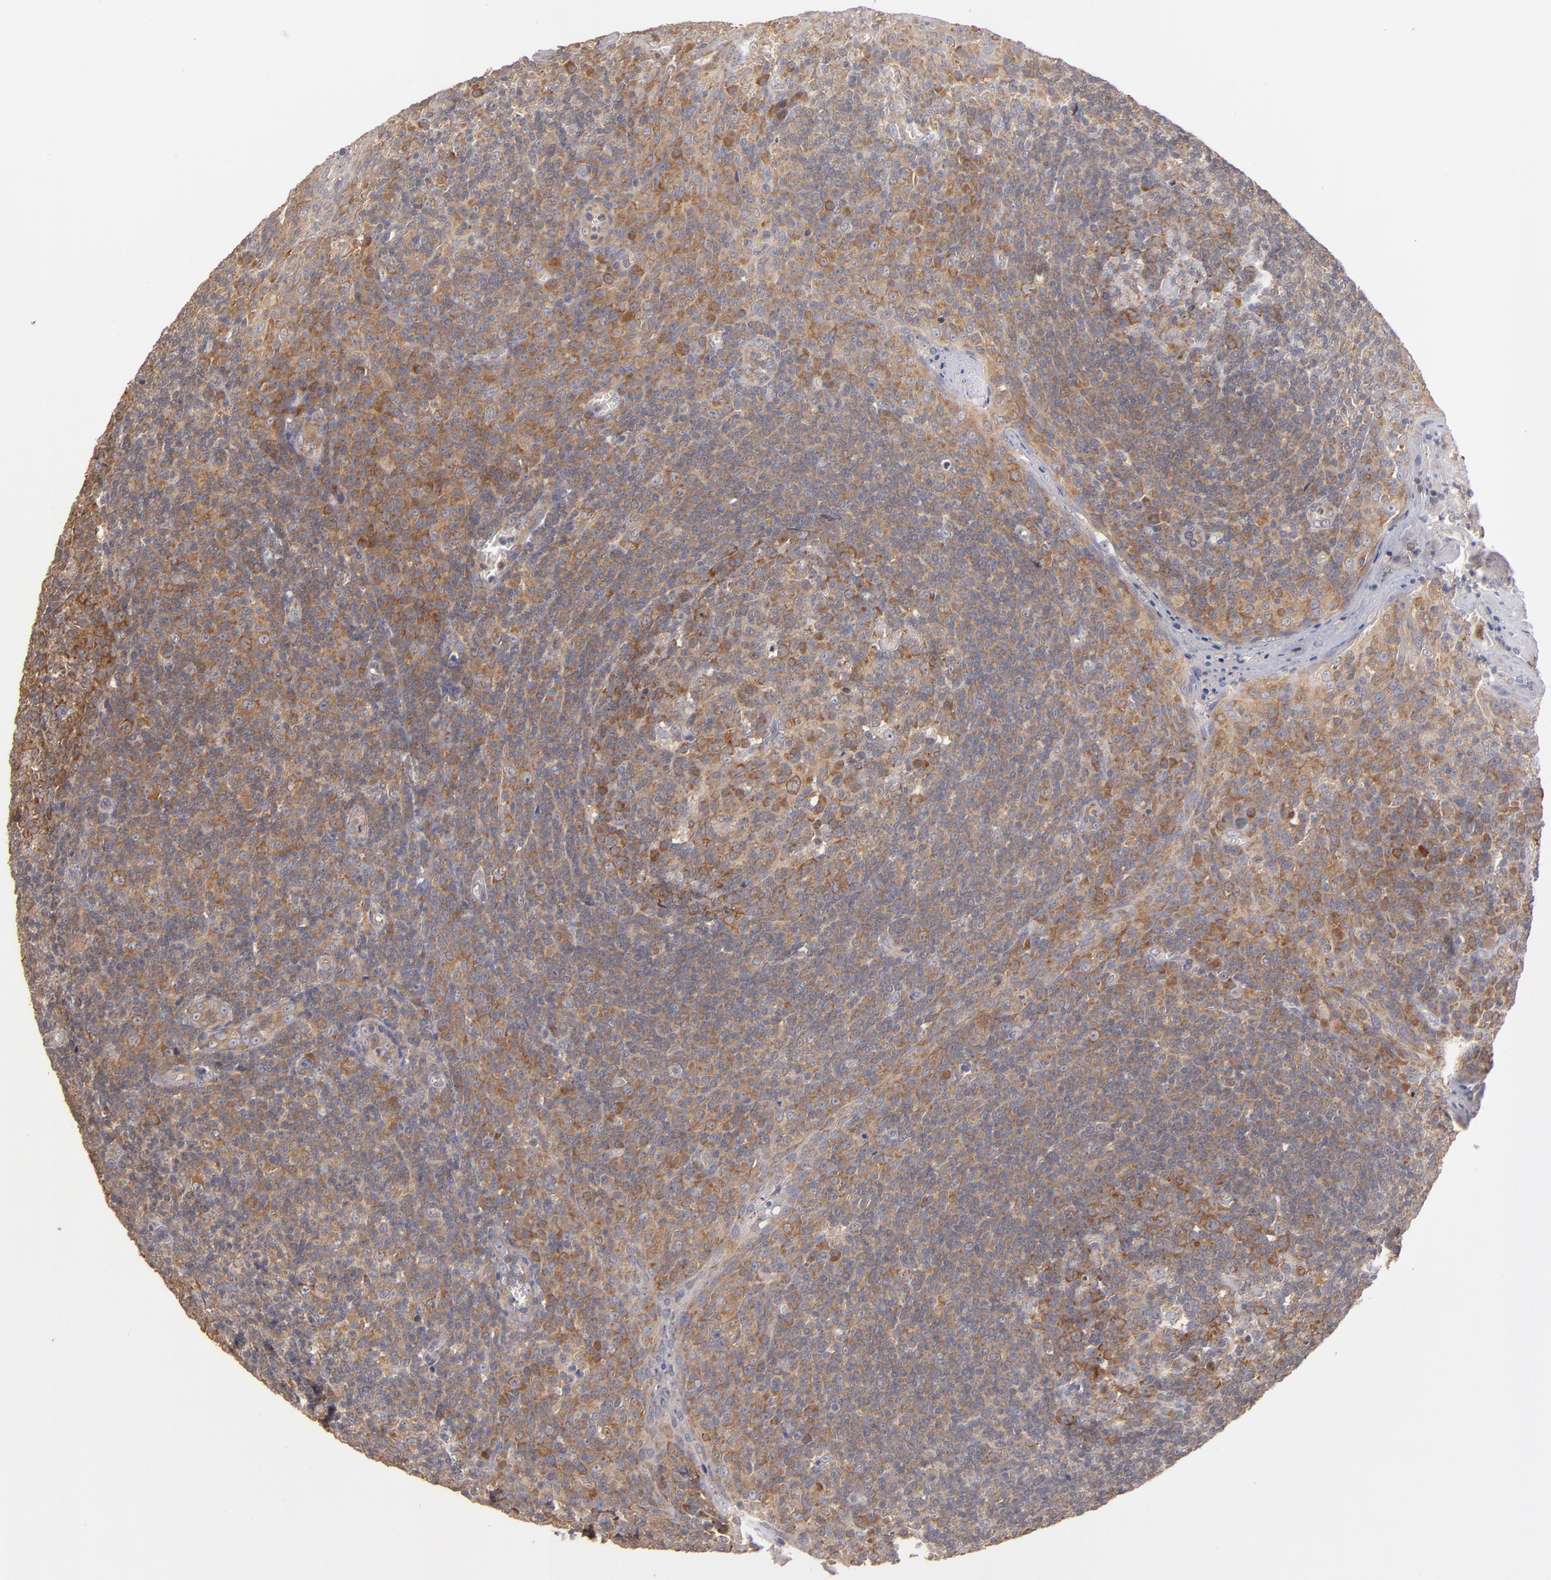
{"staining": {"intensity": "moderate", "quantity": "25%-75%", "location": "cytoplasmic/membranous"}, "tissue": "tonsil", "cell_type": "Germinal center cells", "image_type": "normal", "snomed": [{"axis": "morphology", "description": "Normal tissue, NOS"}, {"axis": "topography", "description": "Tonsil"}], "caption": "Normal tonsil displays moderate cytoplasmic/membranous expression in about 25%-75% of germinal center cells, visualized by immunohistochemistry. Using DAB (3,3'-diaminobenzidine) (brown) and hematoxylin (blue) stains, captured at high magnification using brightfield microscopy.", "gene": "UPF3B", "patient": {"sex": "male", "age": 31}}